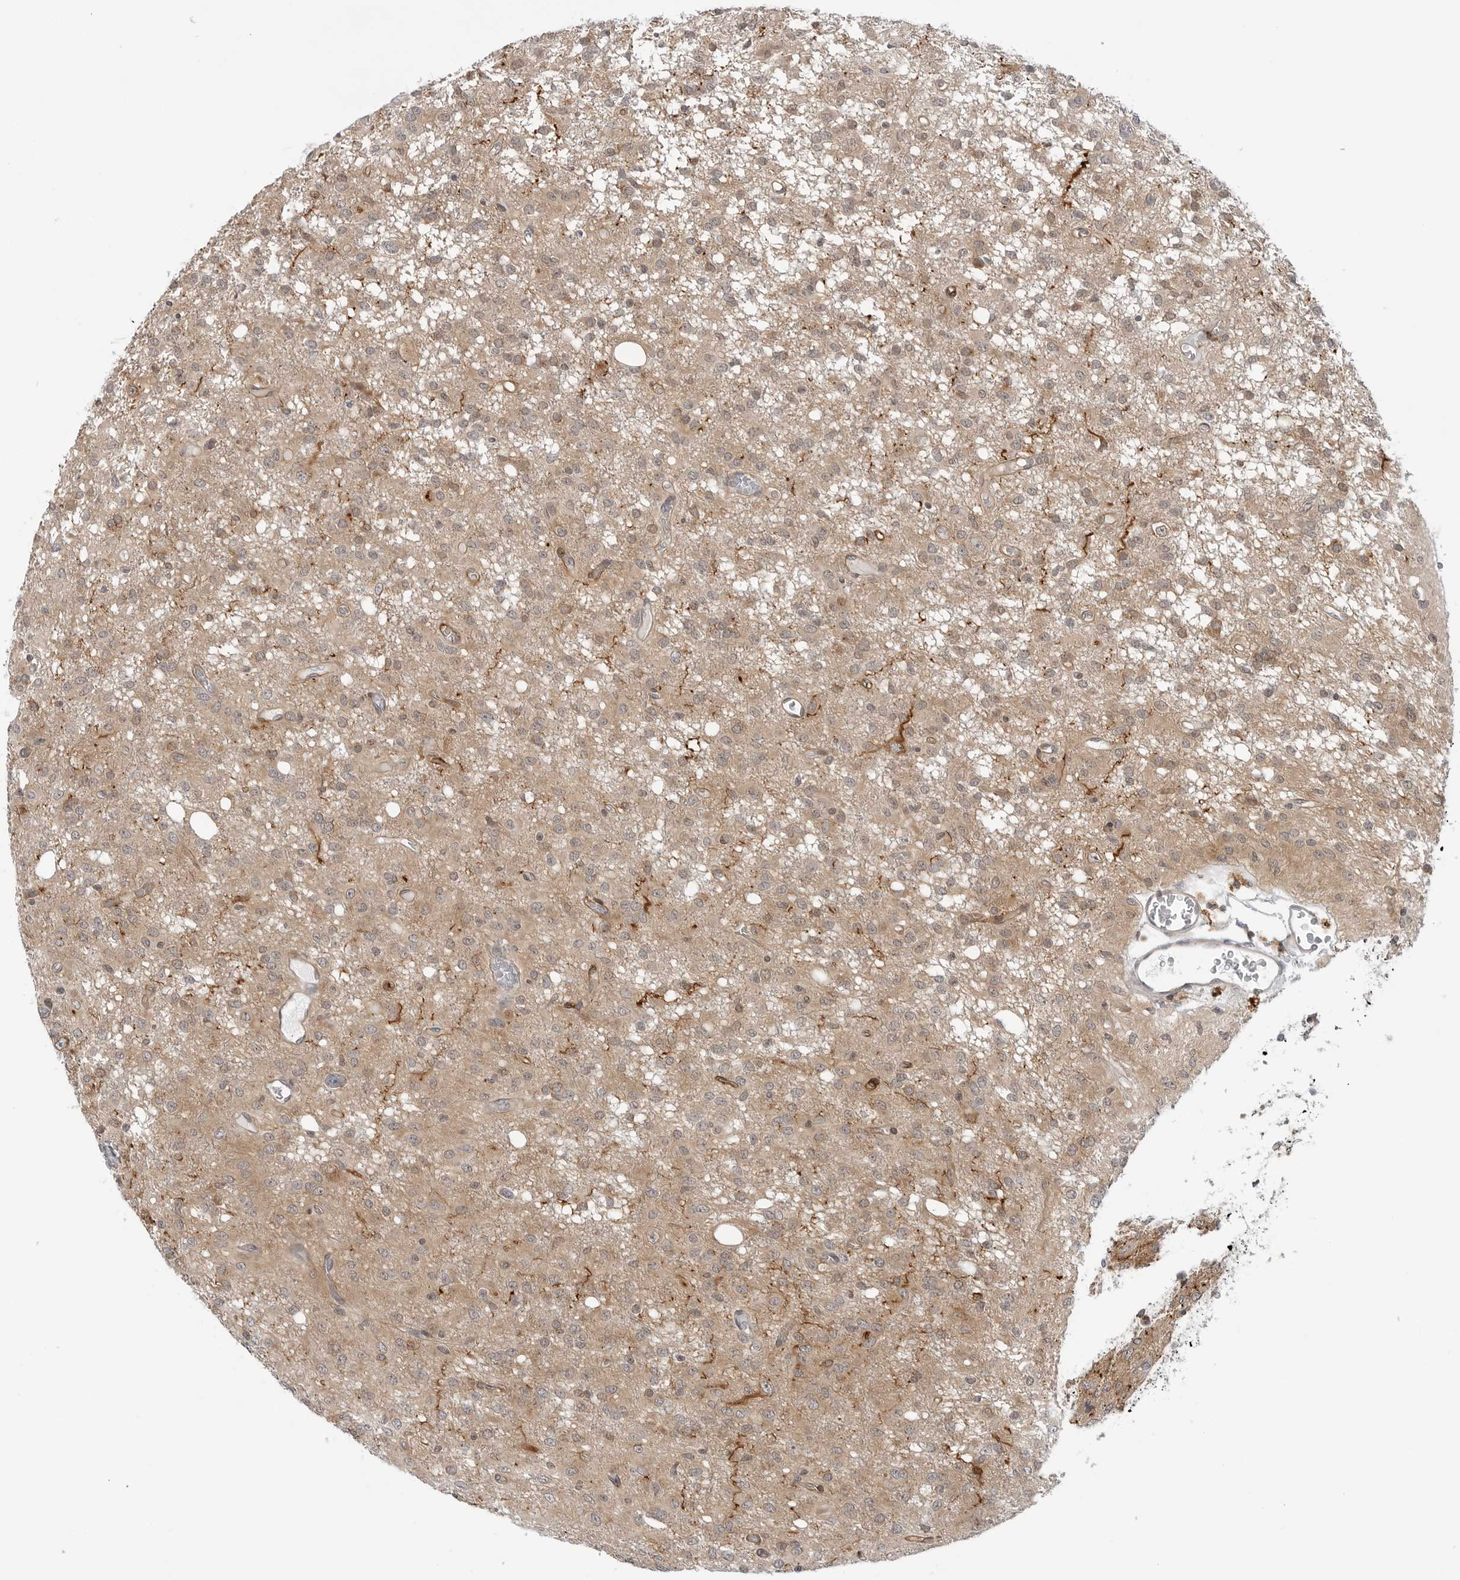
{"staining": {"intensity": "weak", "quantity": ">75%", "location": "cytoplasmic/membranous"}, "tissue": "glioma", "cell_type": "Tumor cells", "image_type": "cancer", "snomed": [{"axis": "morphology", "description": "Glioma, malignant, High grade"}, {"axis": "topography", "description": "Brain"}], "caption": "Tumor cells demonstrate low levels of weak cytoplasmic/membranous expression in approximately >75% of cells in human glioma. (DAB = brown stain, brightfield microscopy at high magnification).", "gene": "STXBP3", "patient": {"sex": "female", "age": 59}}